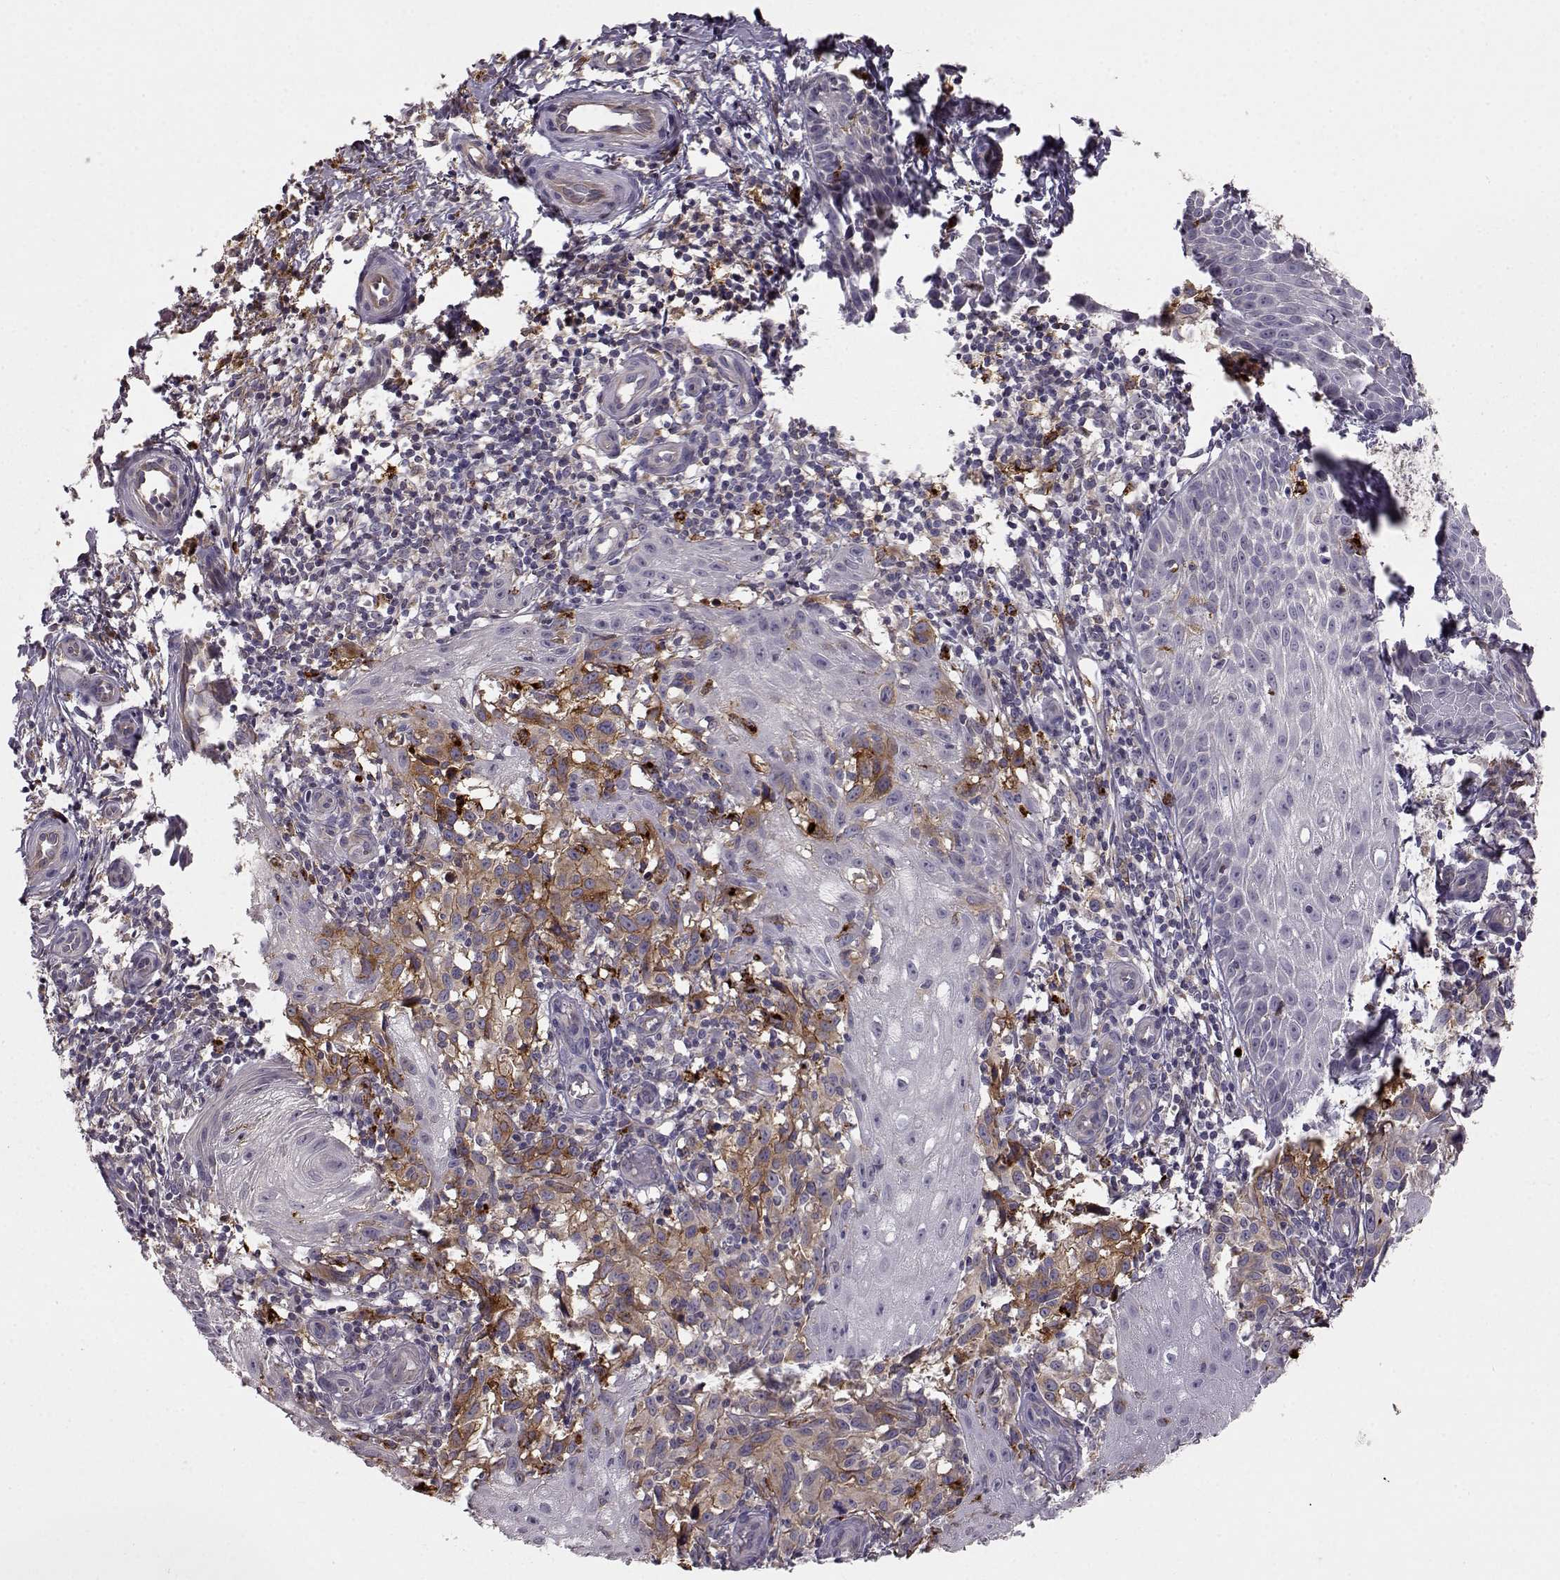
{"staining": {"intensity": "moderate", "quantity": "25%-75%", "location": "cytoplasmic/membranous"}, "tissue": "melanoma", "cell_type": "Tumor cells", "image_type": "cancer", "snomed": [{"axis": "morphology", "description": "Malignant melanoma, NOS"}, {"axis": "topography", "description": "Skin"}], "caption": "The immunohistochemical stain highlights moderate cytoplasmic/membranous positivity in tumor cells of malignant melanoma tissue. (DAB (3,3'-diaminobenzidine) = brown stain, brightfield microscopy at high magnification).", "gene": "CCNF", "patient": {"sex": "female", "age": 53}}